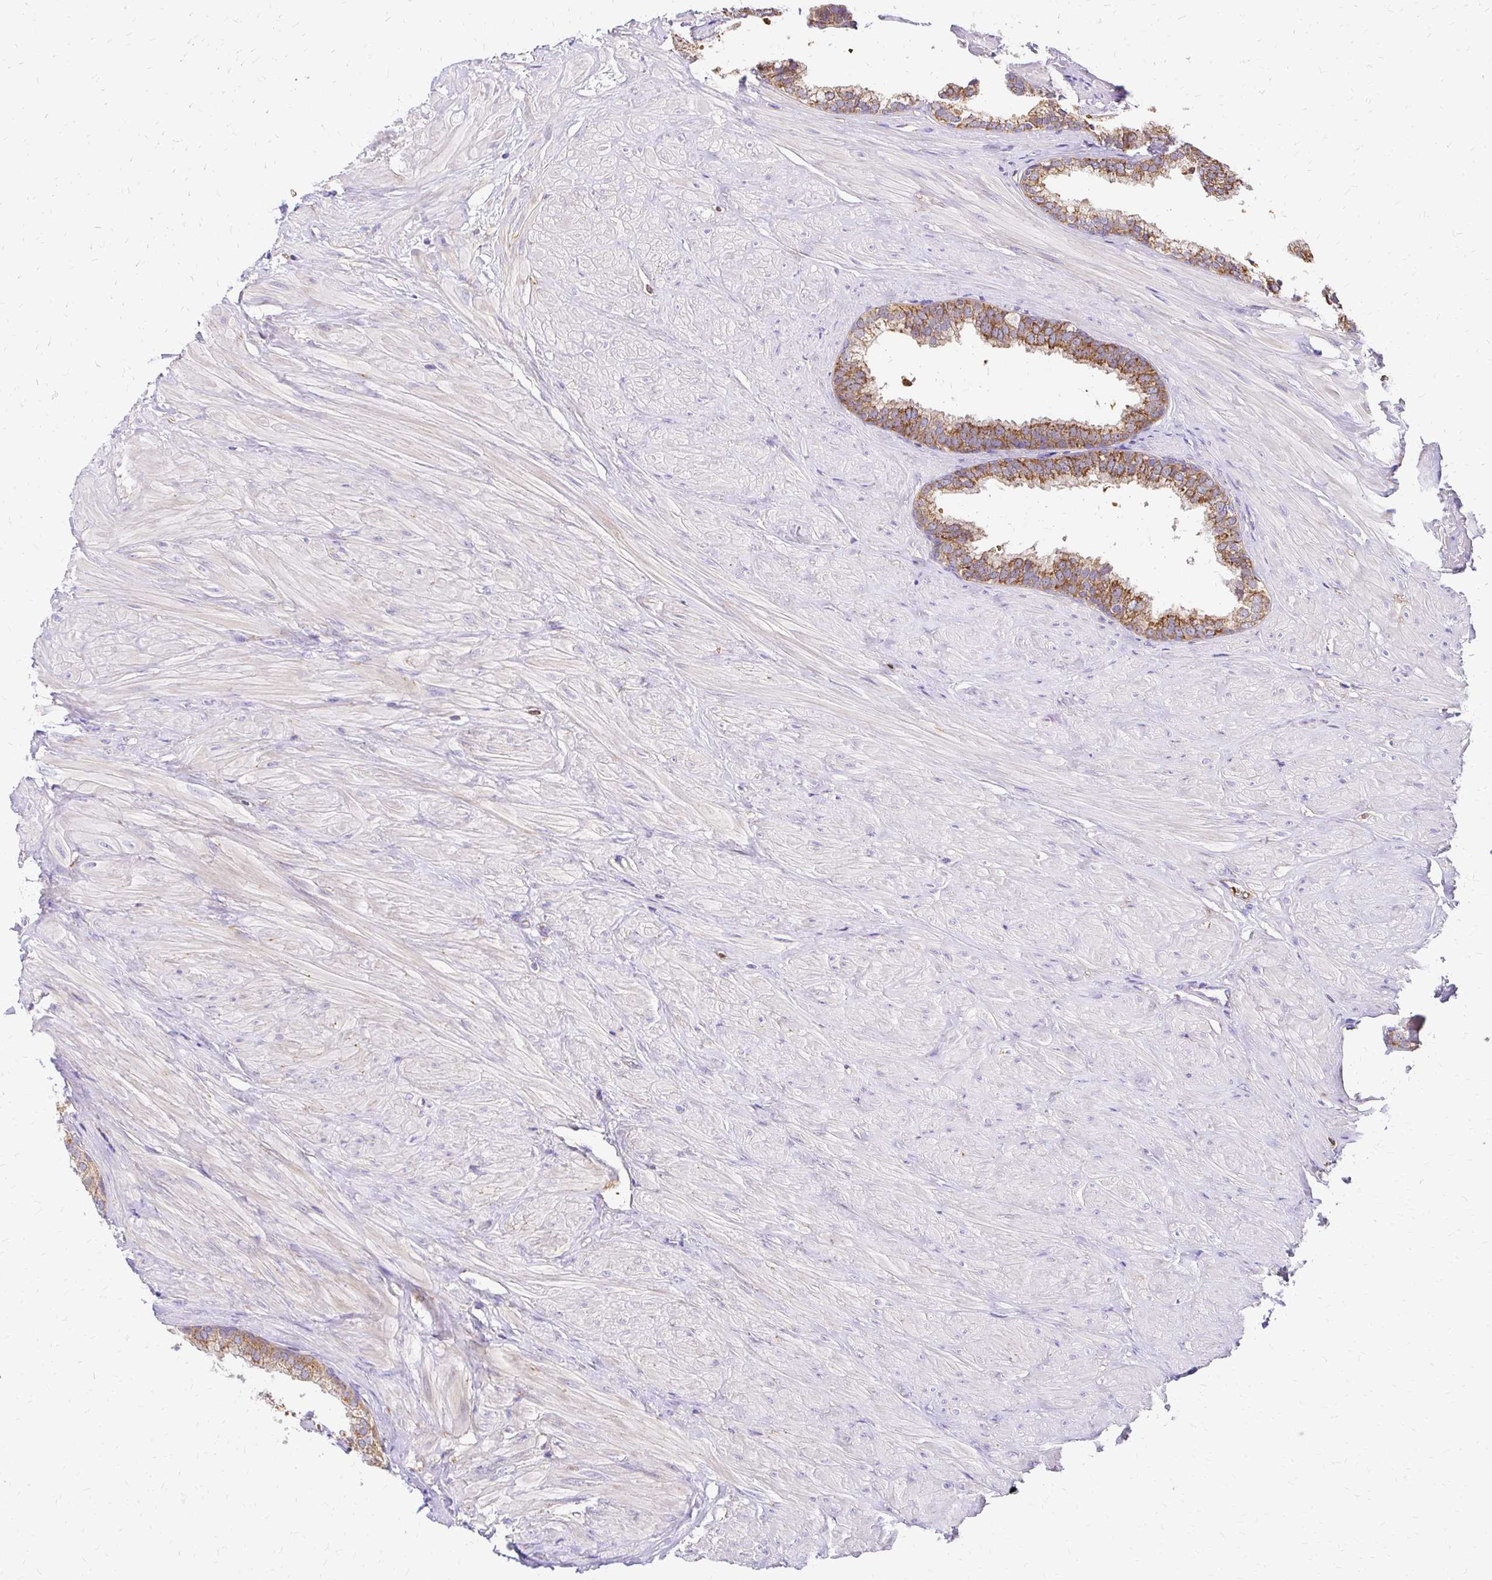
{"staining": {"intensity": "moderate", "quantity": "25%-75%", "location": "cytoplasmic/membranous"}, "tissue": "prostate", "cell_type": "Glandular cells", "image_type": "normal", "snomed": [{"axis": "morphology", "description": "Normal tissue, NOS"}, {"axis": "topography", "description": "Prostate"}, {"axis": "topography", "description": "Peripheral nerve tissue"}], "caption": "Immunohistochemistry histopathology image of normal human prostate stained for a protein (brown), which displays medium levels of moderate cytoplasmic/membranous staining in approximately 25%-75% of glandular cells.", "gene": "MRPL13", "patient": {"sex": "male", "age": 55}}